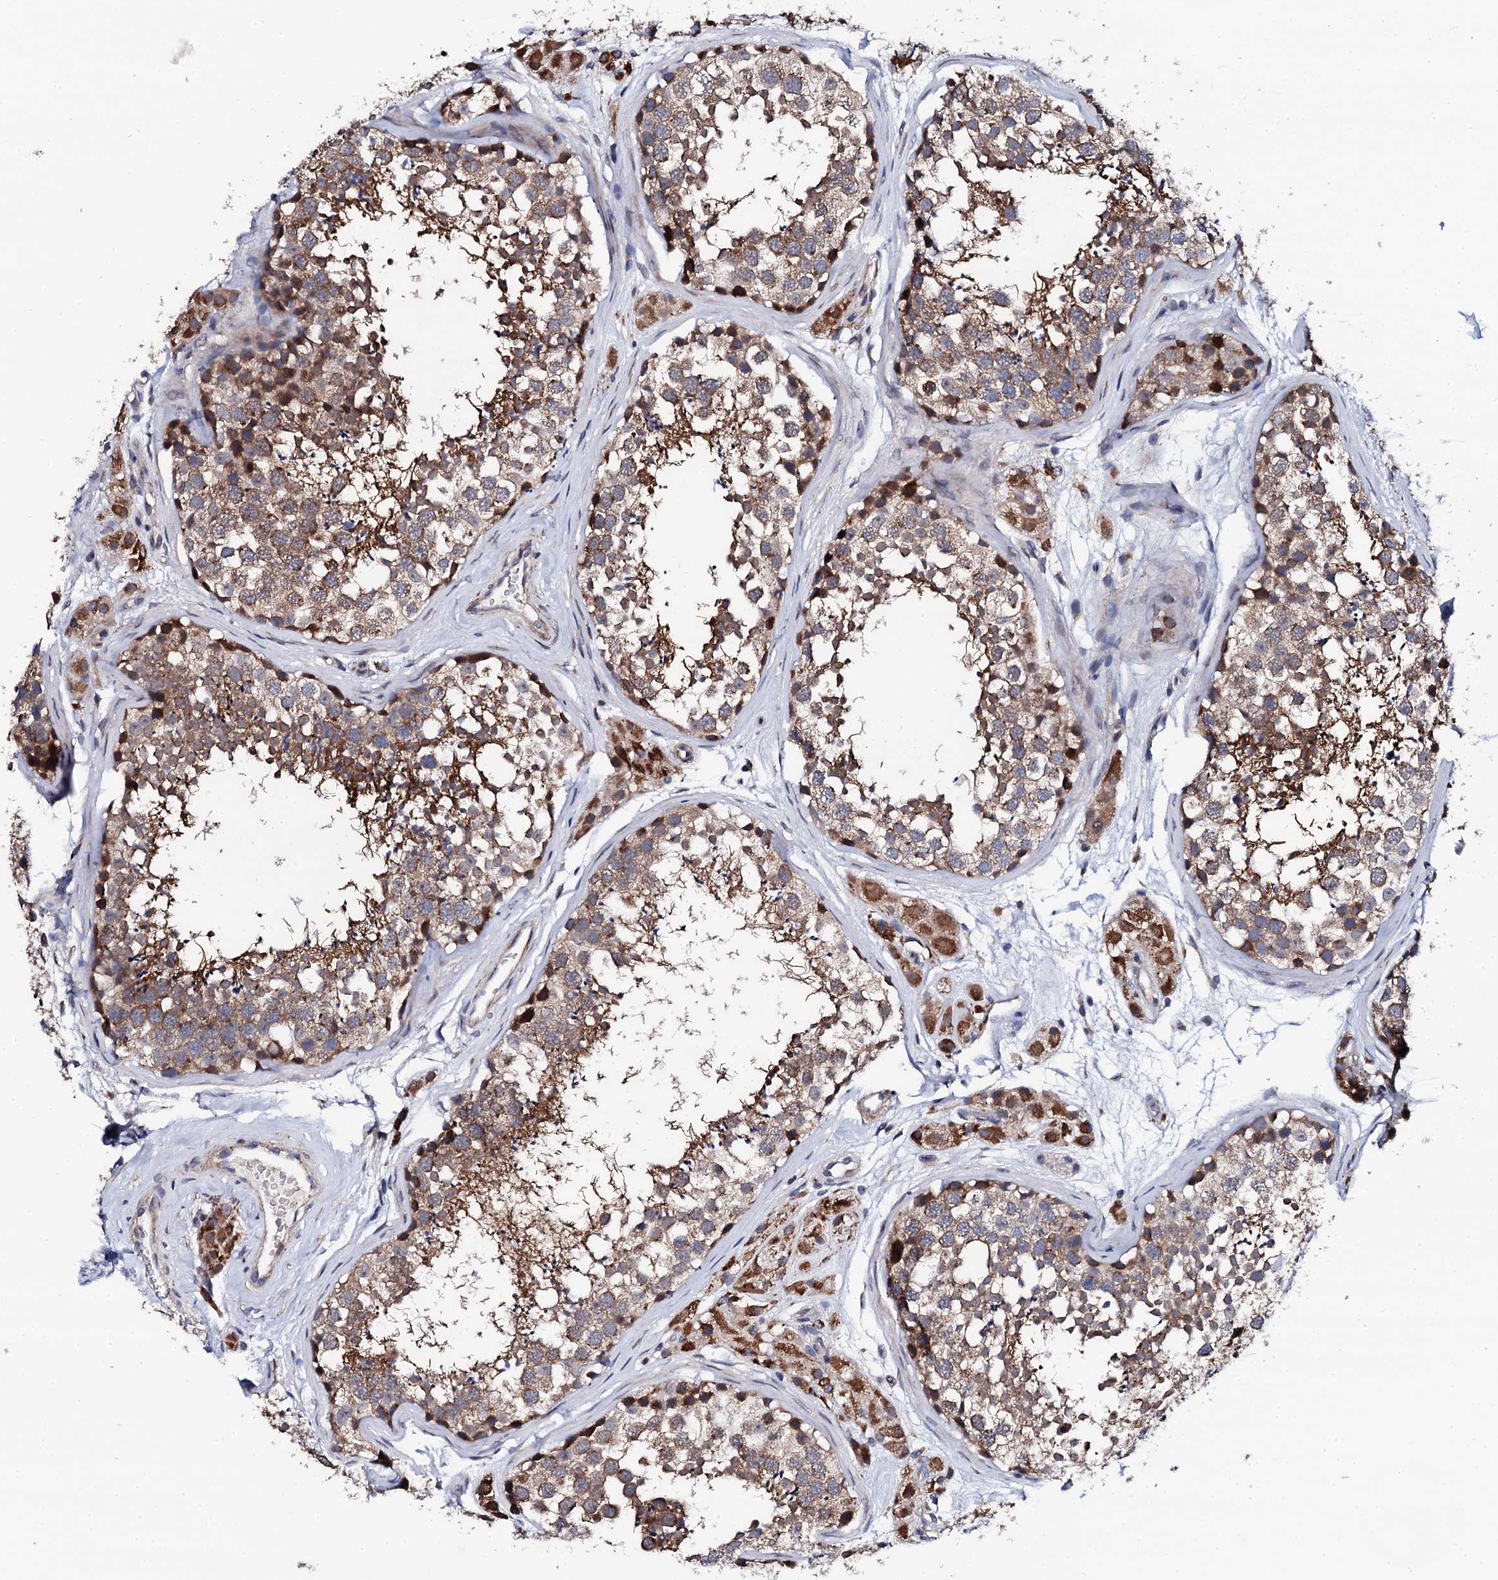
{"staining": {"intensity": "strong", "quantity": "25%-75%", "location": "cytoplasmic/membranous"}, "tissue": "testis", "cell_type": "Cells in seminiferous ducts", "image_type": "normal", "snomed": [{"axis": "morphology", "description": "Normal tissue, NOS"}, {"axis": "topography", "description": "Testis"}], "caption": "Testis stained with DAB (3,3'-diaminobenzidine) immunohistochemistry (IHC) reveals high levels of strong cytoplasmic/membranous expression in about 25%-75% of cells in seminiferous ducts. The protein of interest is stained brown, and the nuclei are stained in blue (DAB (3,3'-diaminobenzidine) IHC with brightfield microscopy, high magnification).", "gene": "COG4", "patient": {"sex": "male", "age": 56}}